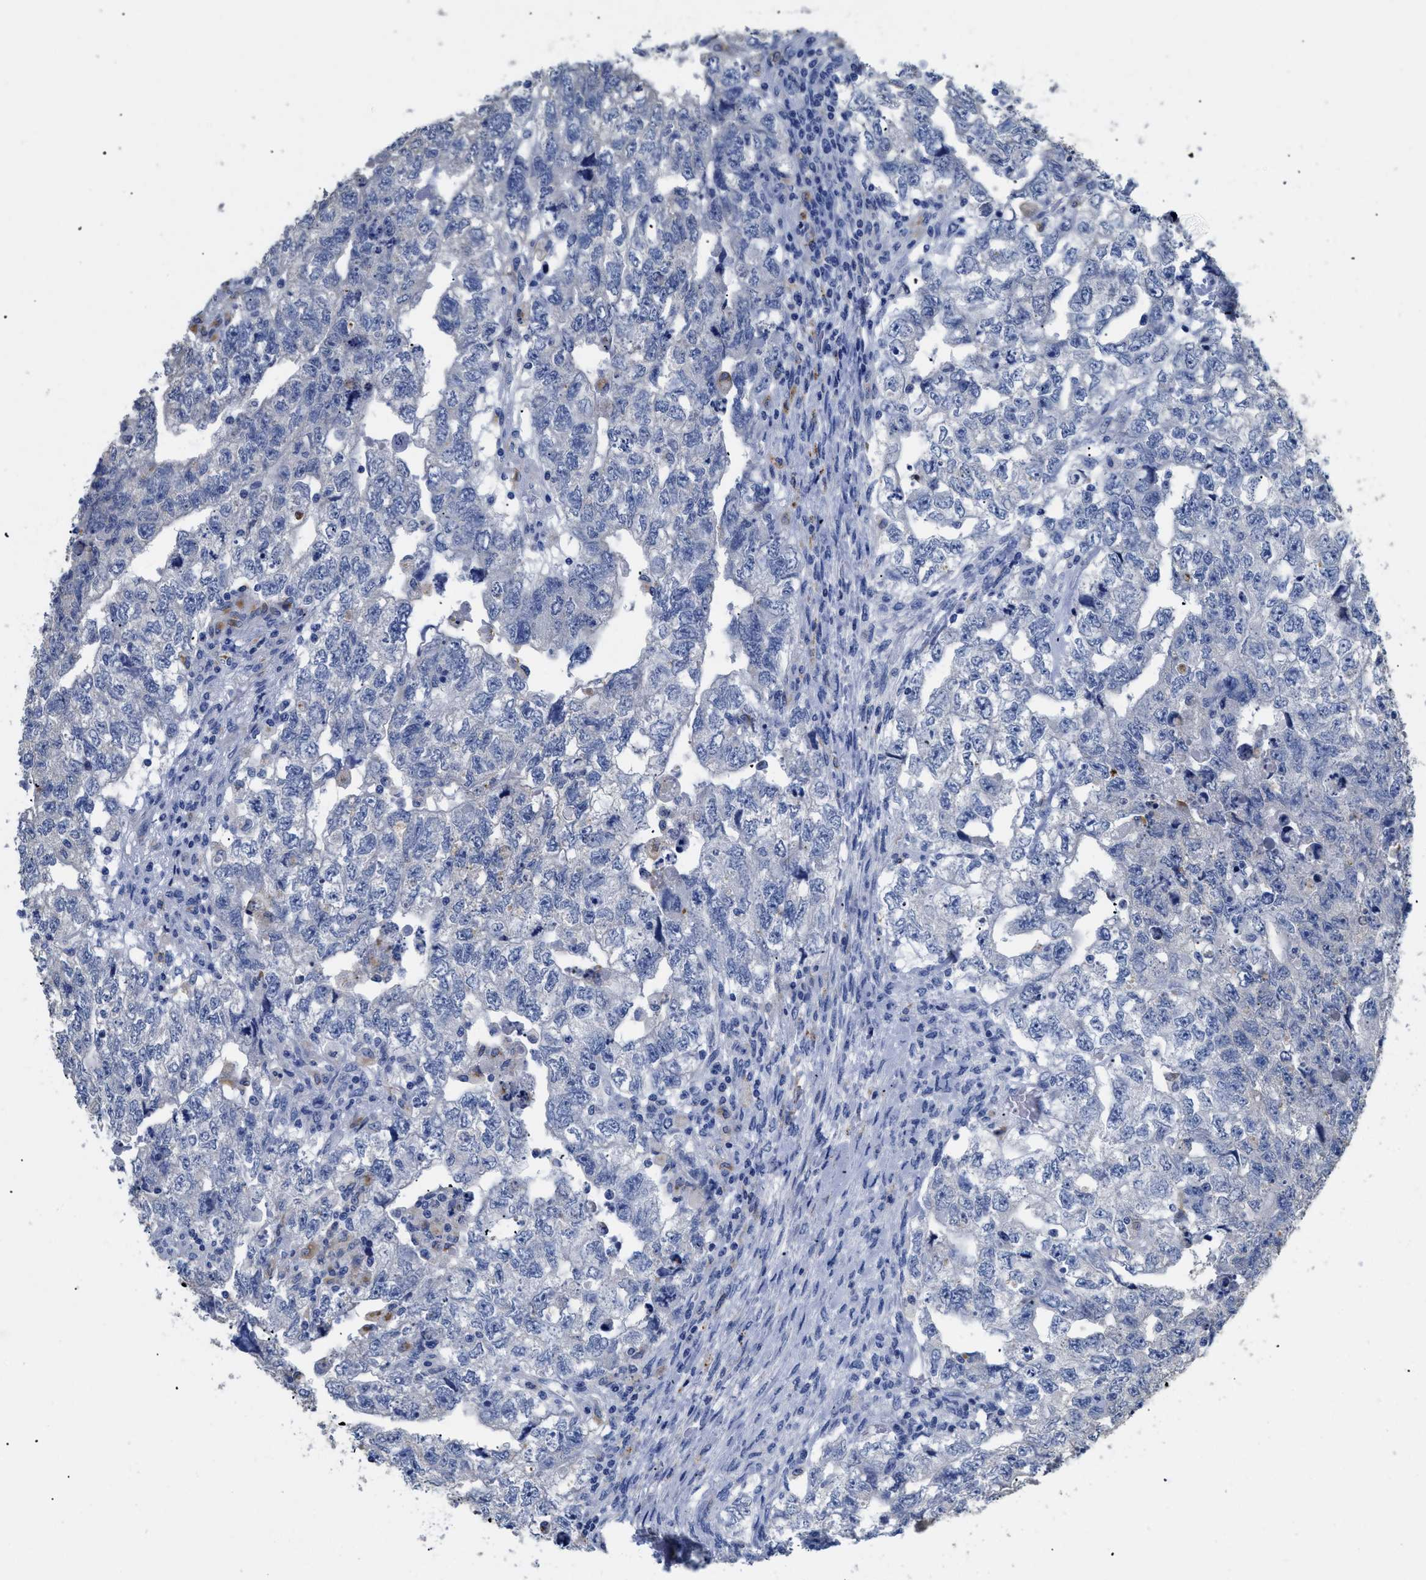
{"staining": {"intensity": "negative", "quantity": "none", "location": "none"}, "tissue": "testis cancer", "cell_type": "Tumor cells", "image_type": "cancer", "snomed": [{"axis": "morphology", "description": "Carcinoma, Embryonal, NOS"}, {"axis": "topography", "description": "Testis"}], "caption": "Tumor cells show no significant protein positivity in testis embryonal carcinoma. (DAB (3,3'-diaminobenzidine) immunohistochemistry (IHC) visualized using brightfield microscopy, high magnification).", "gene": "APOBEC2", "patient": {"sex": "male", "age": 36}}